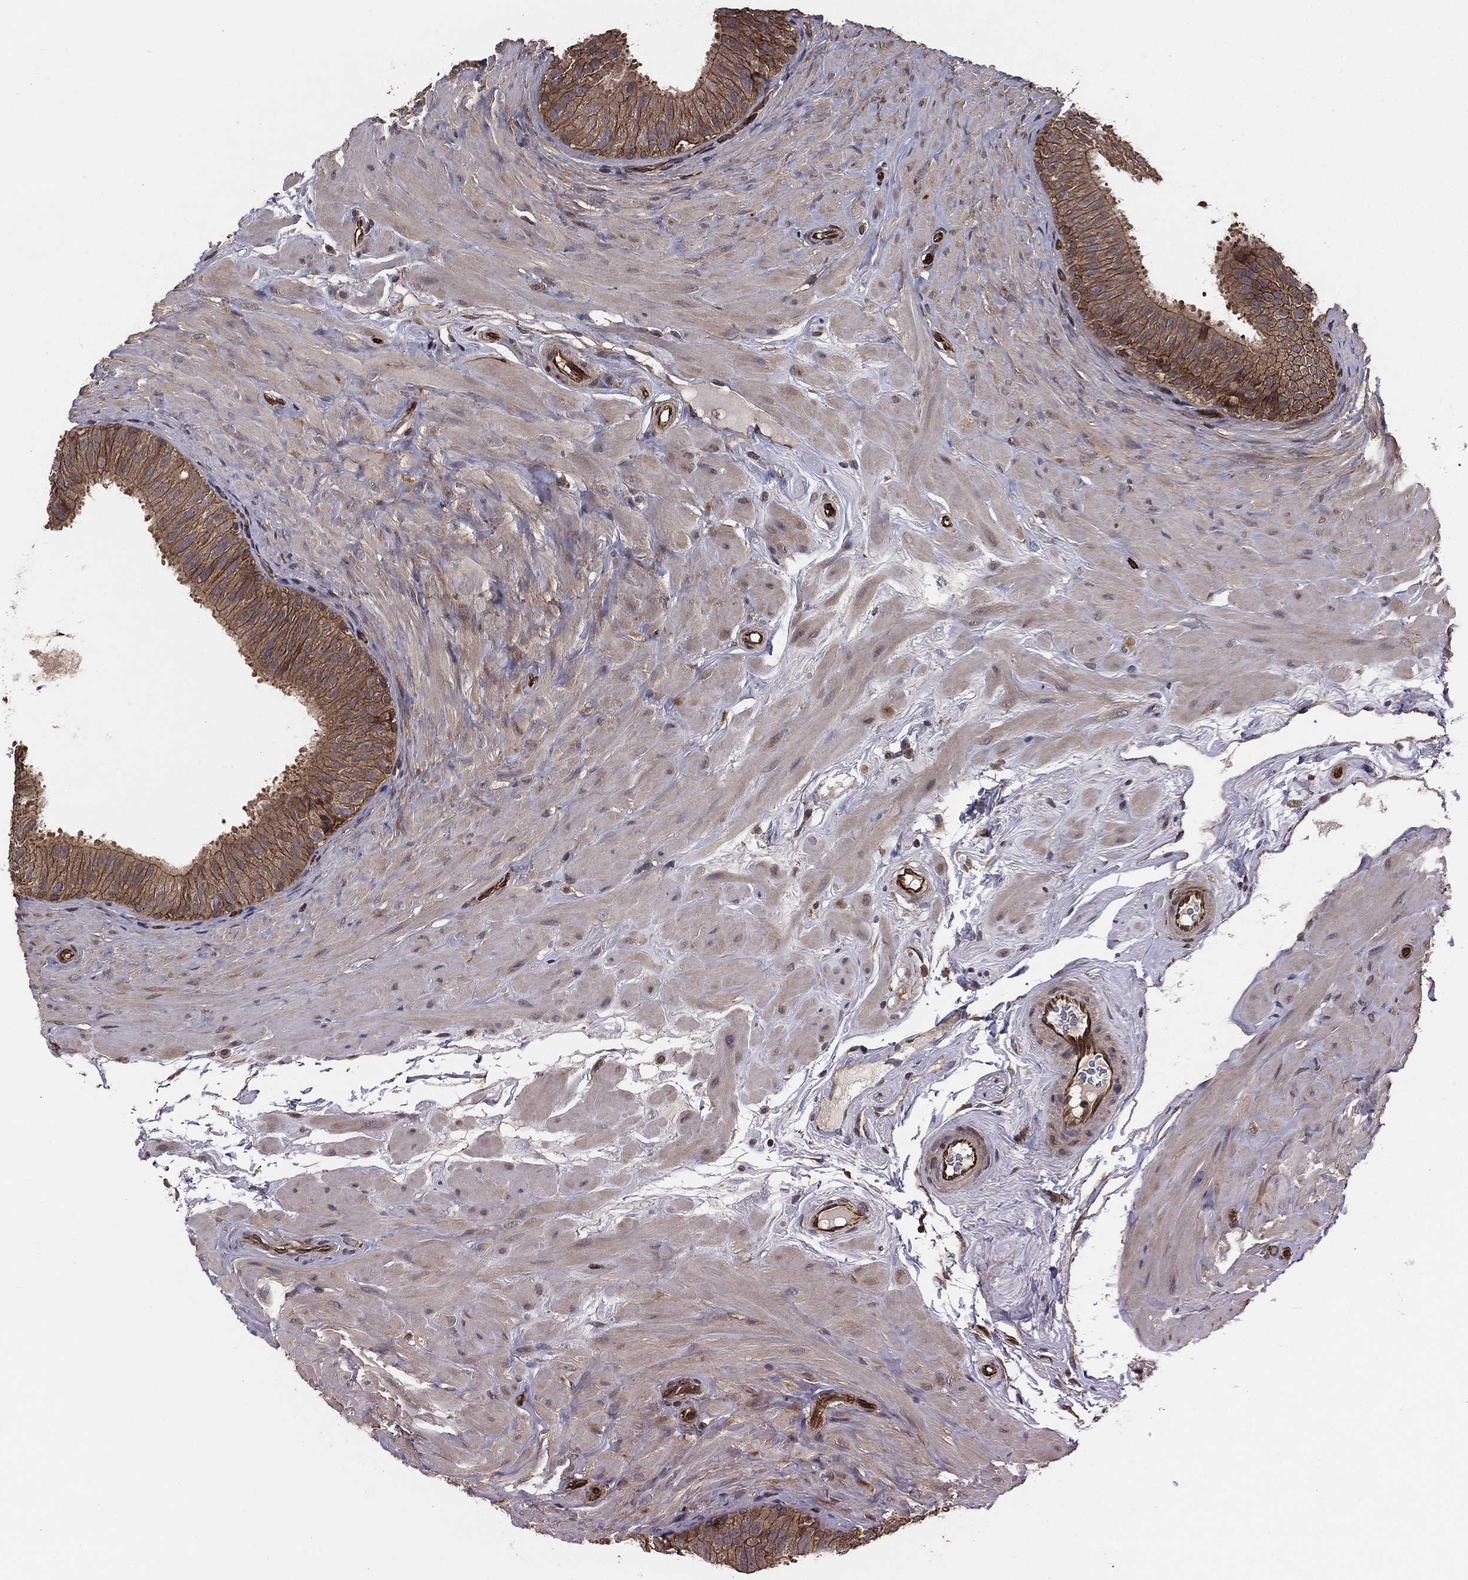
{"staining": {"intensity": "moderate", "quantity": ">75%", "location": "cytoplasmic/membranous"}, "tissue": "epididymis", "cell_type": "Glandular cells", "image_type": "normal", "snomed": [{"axis": "morphology", "description": "Normal tissue, NOS"}, {"axis": "topography", "description": "Epididymis"}], "caption": "Epididymis stained with a brown dye shows moderate cytoplasmic/membranous positive positivity in approximately >75% of glandular cells.", "gene": "CERT1", "patient": {"sex": "male", "age": 34}}